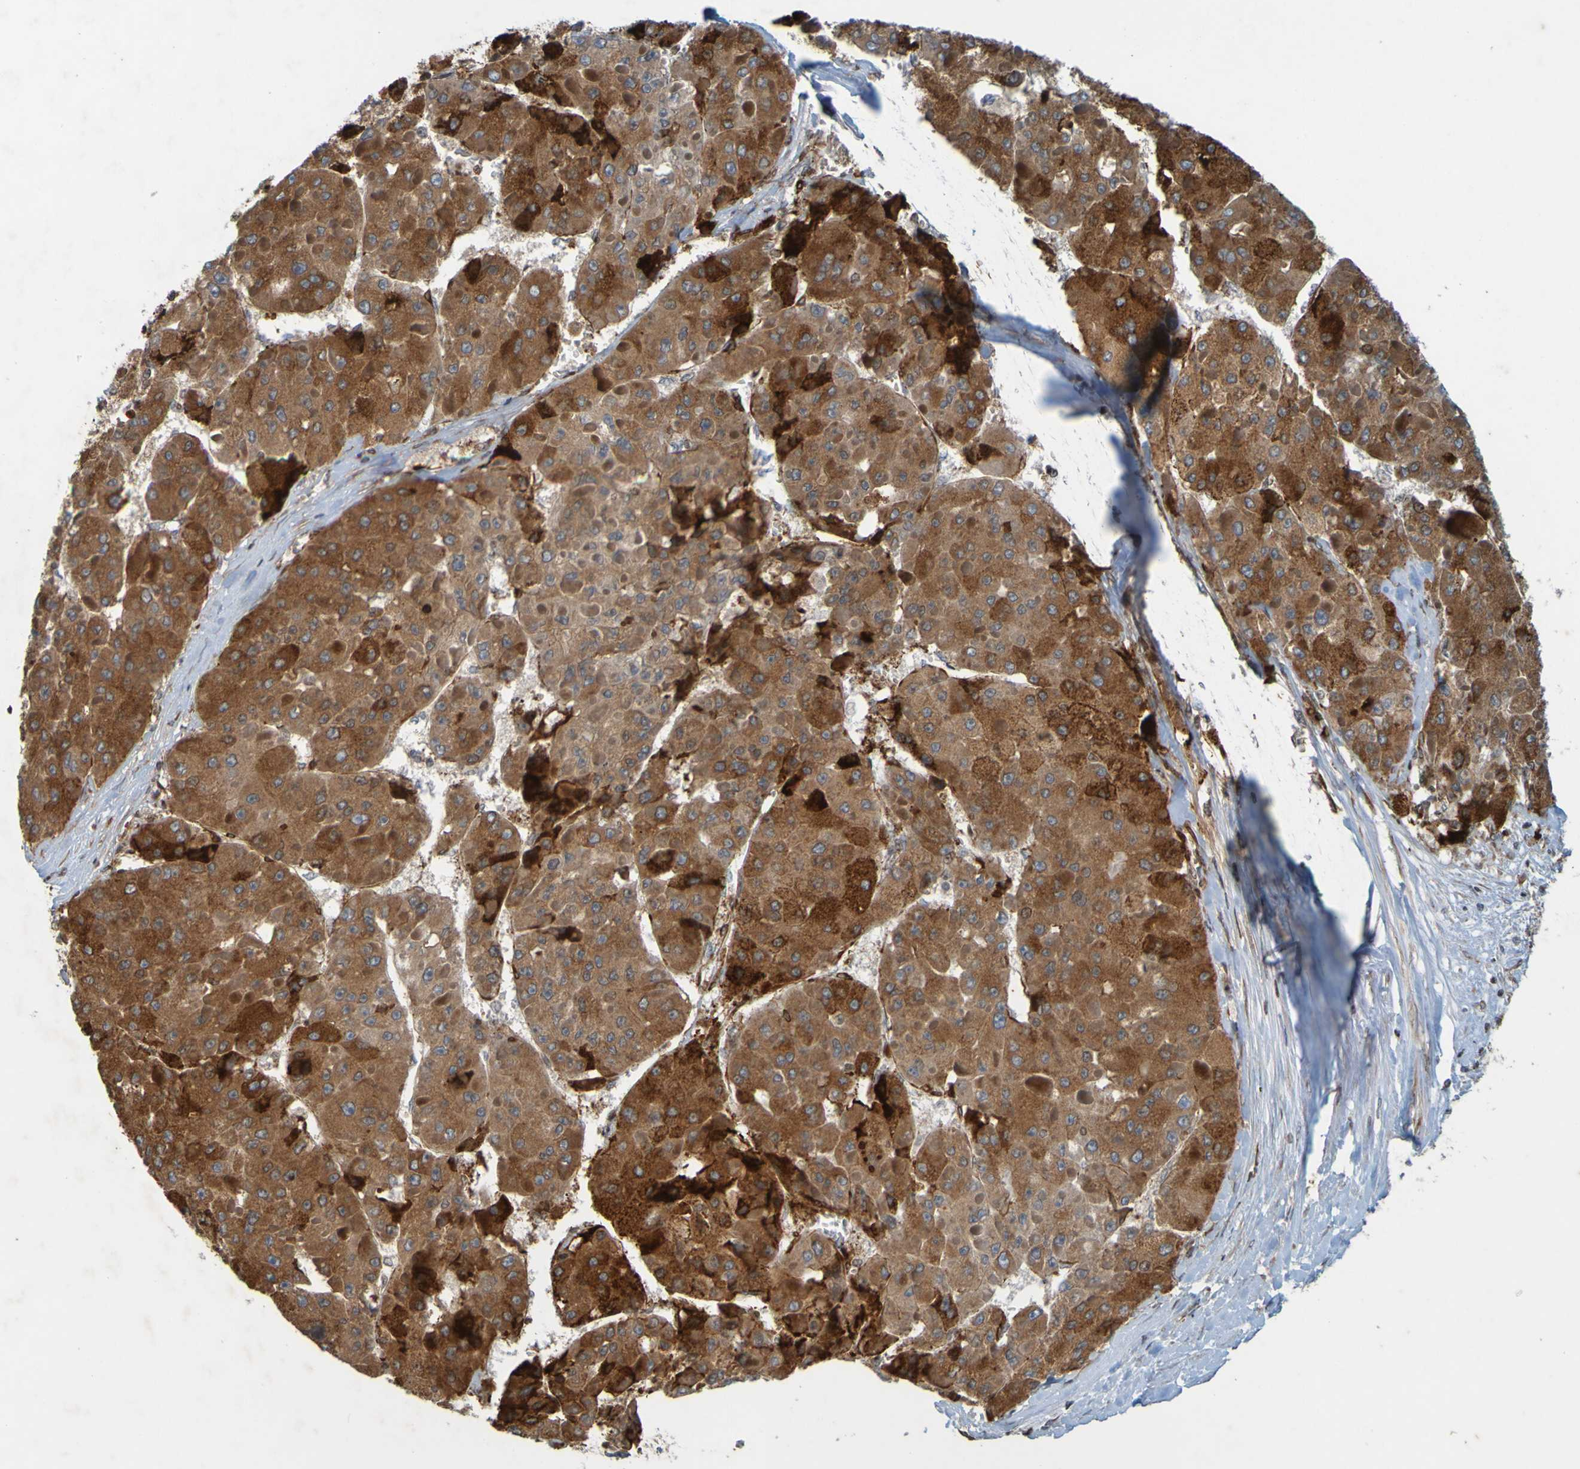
{"staining": {"intensity": "moderate", "quantity": ">75%", "location": "cytoplasmic/membranous"}, "tissue": "liver cancer", "cell_type": "Tumor cells", "image_type": "cancer", "snomed": [{"axis": "morphology", "description": "Carcinoma, Hepatocellular, NOS"}, {"axis": "topography", "description": "Liver"}], "caption": "High-magnification brightfield microscopy of liver hepatocellular carcinoma stained with DAB (brown) and counterstained with hematoxylin (blue). tumor cells exhibit moderate cytoplasmic/membranous expression is seen in approximately>75% of cells.", "gene": "GUCY1A1", "patient": {"sex": "female", "age": 73}}